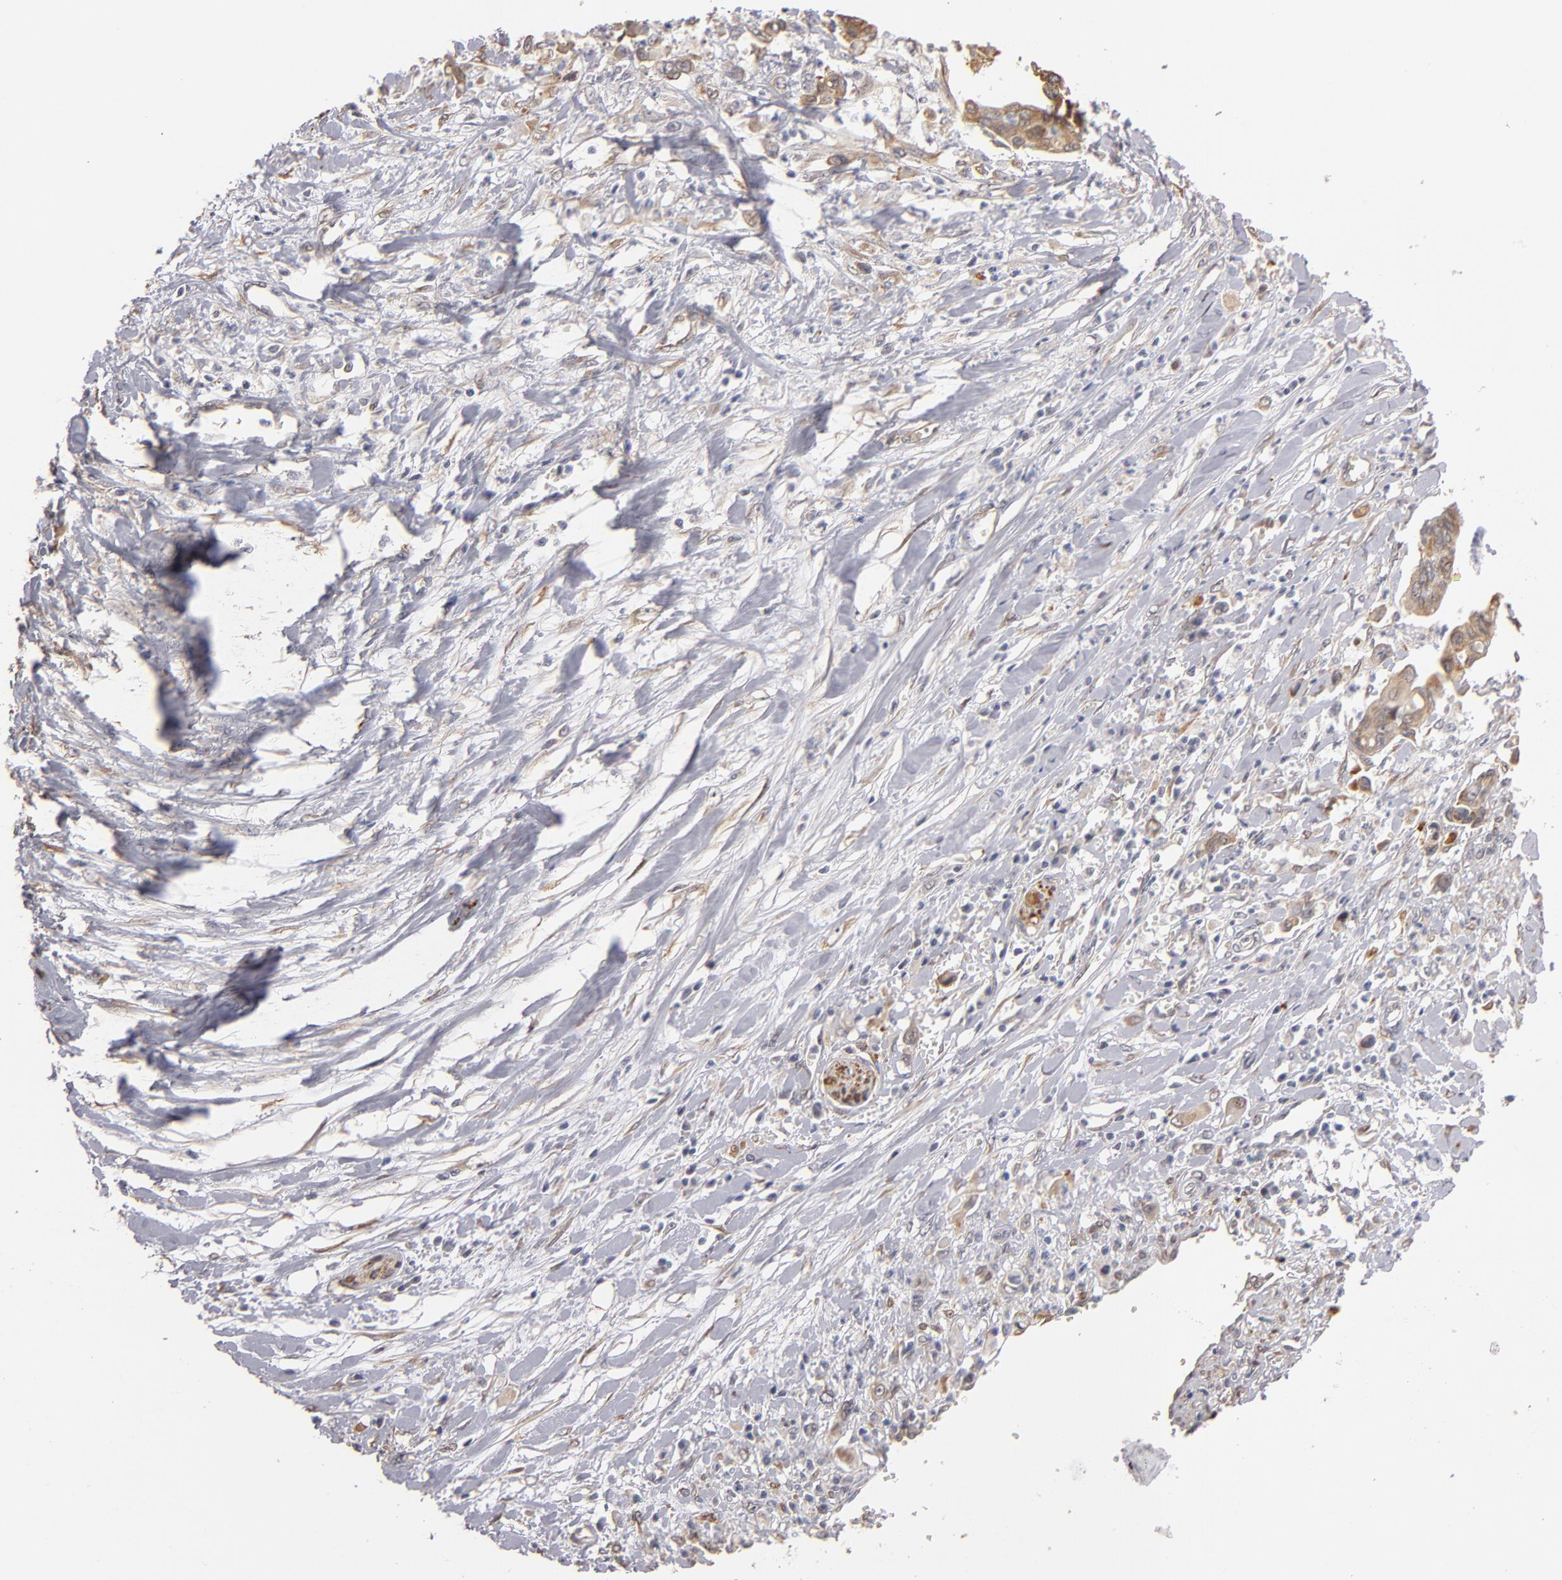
{"staining": {"intensity": "moderate", "quantity": ">75%", "location": "cytoplasmic/membranous"}, "tissue": "pancreatic cancer", "cell_type": "Tumor cells", "image_type": "cancer", "snomed": [{"axis": "morphology", "description": "Adenocarcinoma, NOS"}, {"axis": "topography", "description": "Pancreas"}], "caption": "Immunohistochemistry (IHC) histopathology image of human pancreatic cancer stained for a protein (brown), which reveals medium levels of moderate cytoplasmic/membranous expression in about >75% of tumor cells.", "gene": "PGRMC1", "patient": {"sex": "female", "age": 70}}